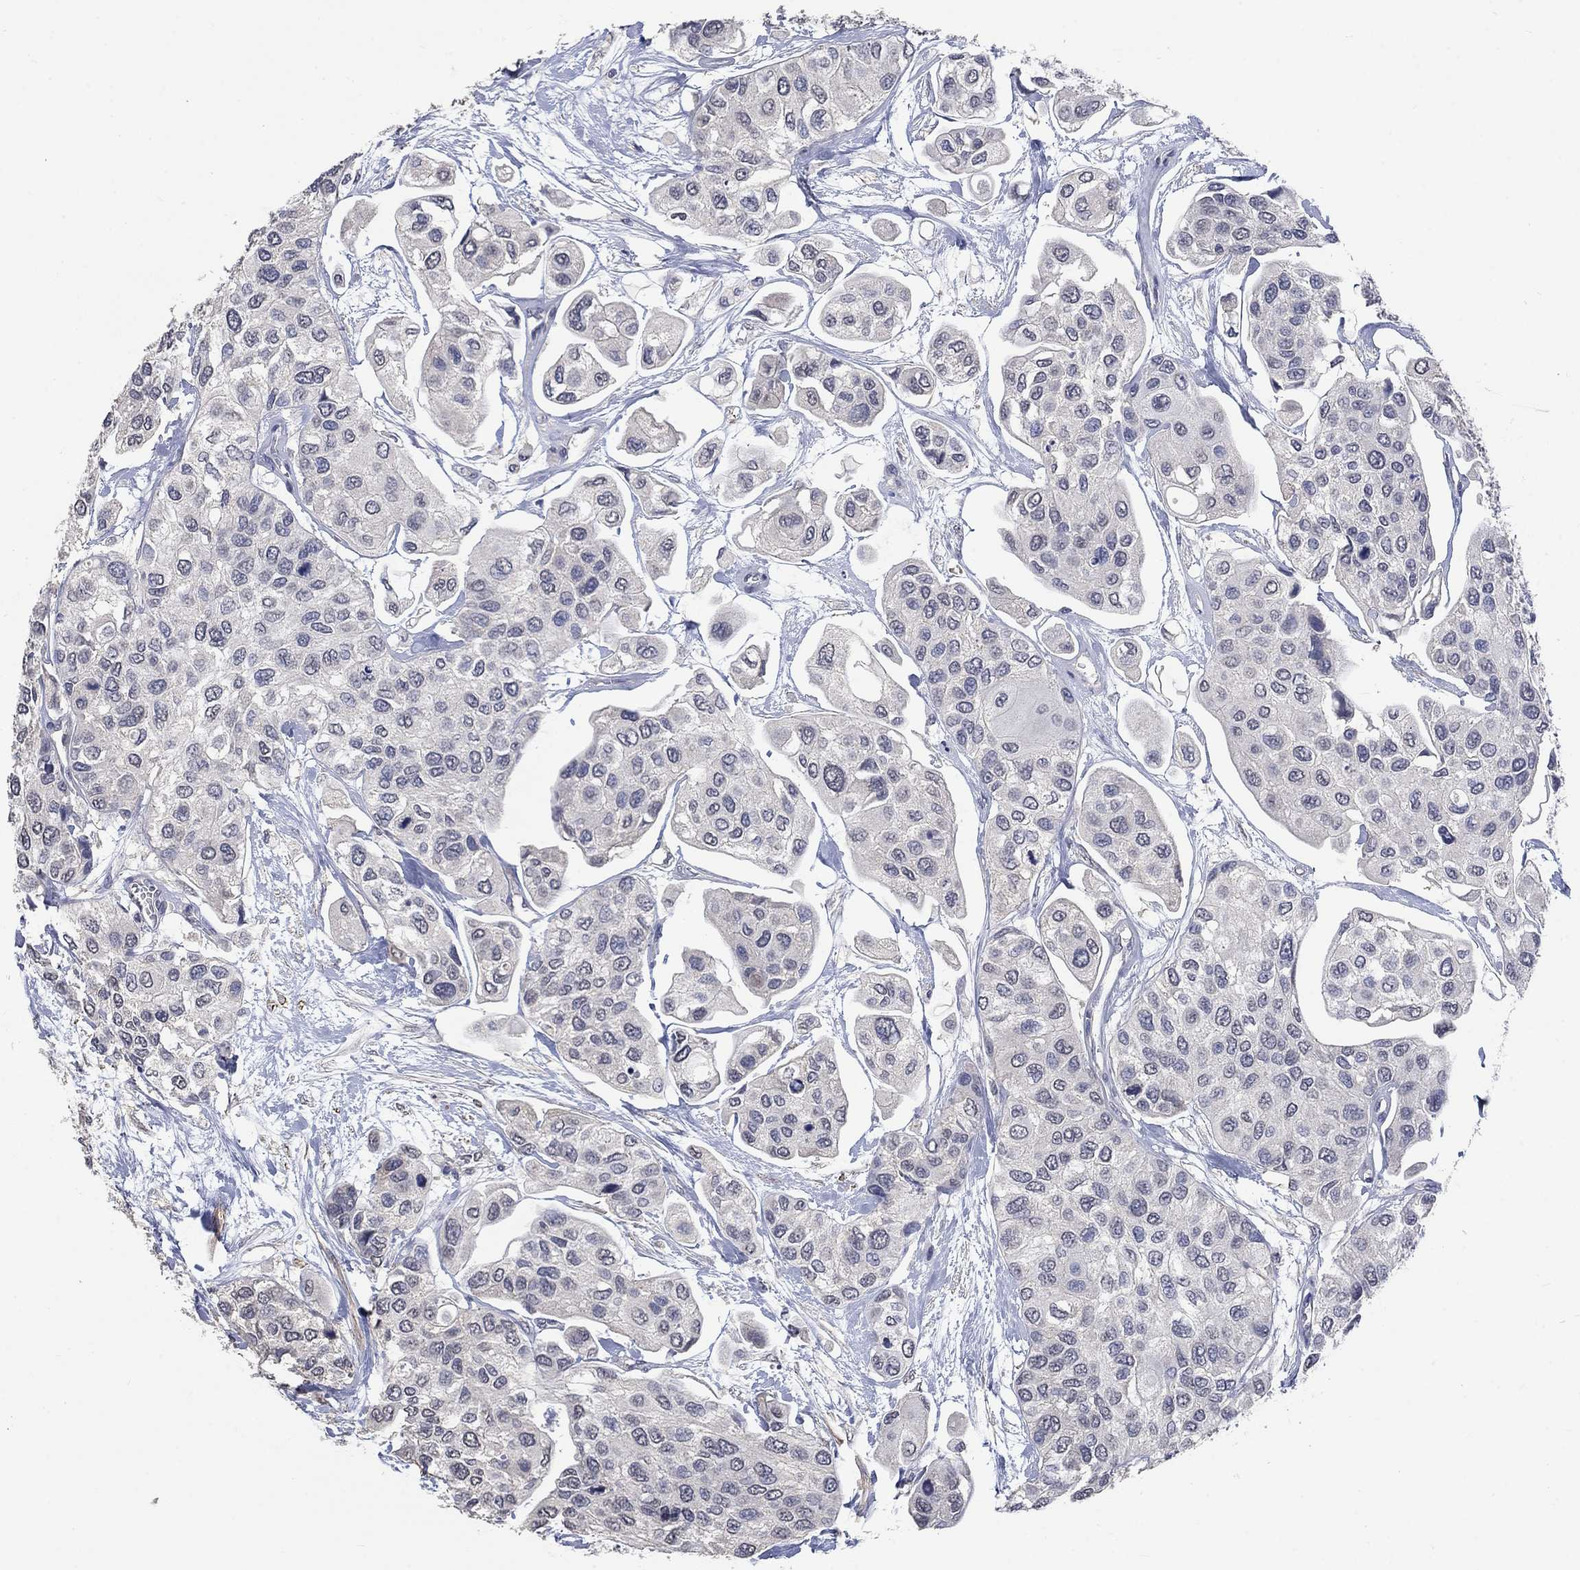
{"staining": {"intensity": "negative", "quantity": "none", "location": "none"}, "tissue": "urothelial cancer", "cell_type": "Tumor cells", "image_type": "cancer", "snomed": [{"axis": "morphology", "description": "Urothelial carcinoma, High grade"}, {"axis": "topography", "description": "Urinary bladder"}], "caption": "The immunohistochemistry micrograph has no significant positivity in tumor cells of urothelial carcinoma (high-grade) tissue.", "gene": "ZBTB18", "patient": {"sex": "male", "age": 77}}